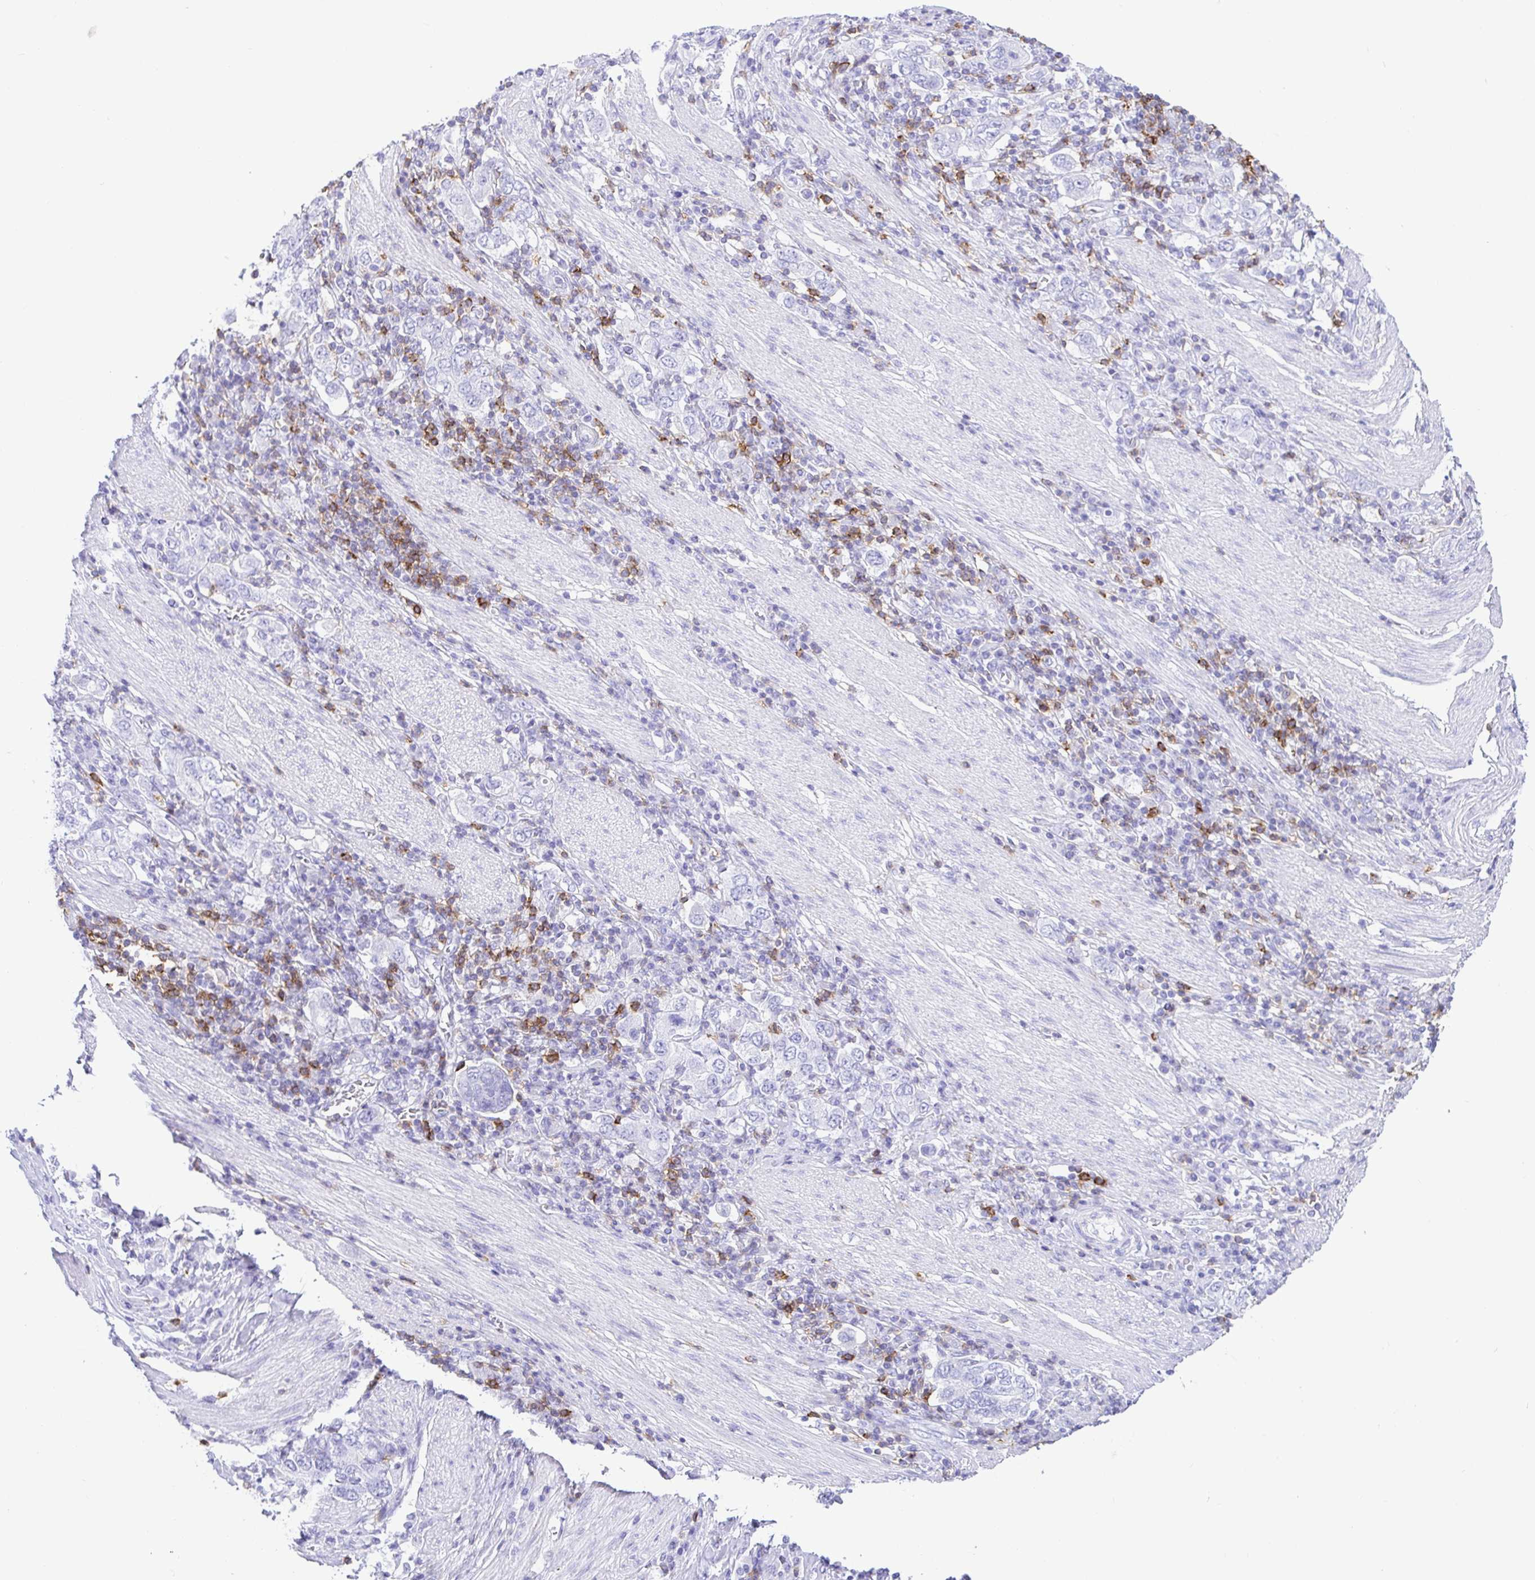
{"staining": {"intensity": "negative", "quantity": "none", "location": "none"}, "tissue": "stomach cancer", "cell_type": "Tumor cells", "image_type": "cancer", "snomed": [{"axis": "morphology", "description": "Adenocarcinoma, NOS"}, {"axis": "topography", "description": "Stomach, upper"}, {"axis": "topography", "description": "Stomach"}], "caption": "The histopathology image demonstrates no significant positivity in tumor cells of stomach adenocarcinoma.", "gene": "CD5", "patient": {"sex": "male", "age": 62}}